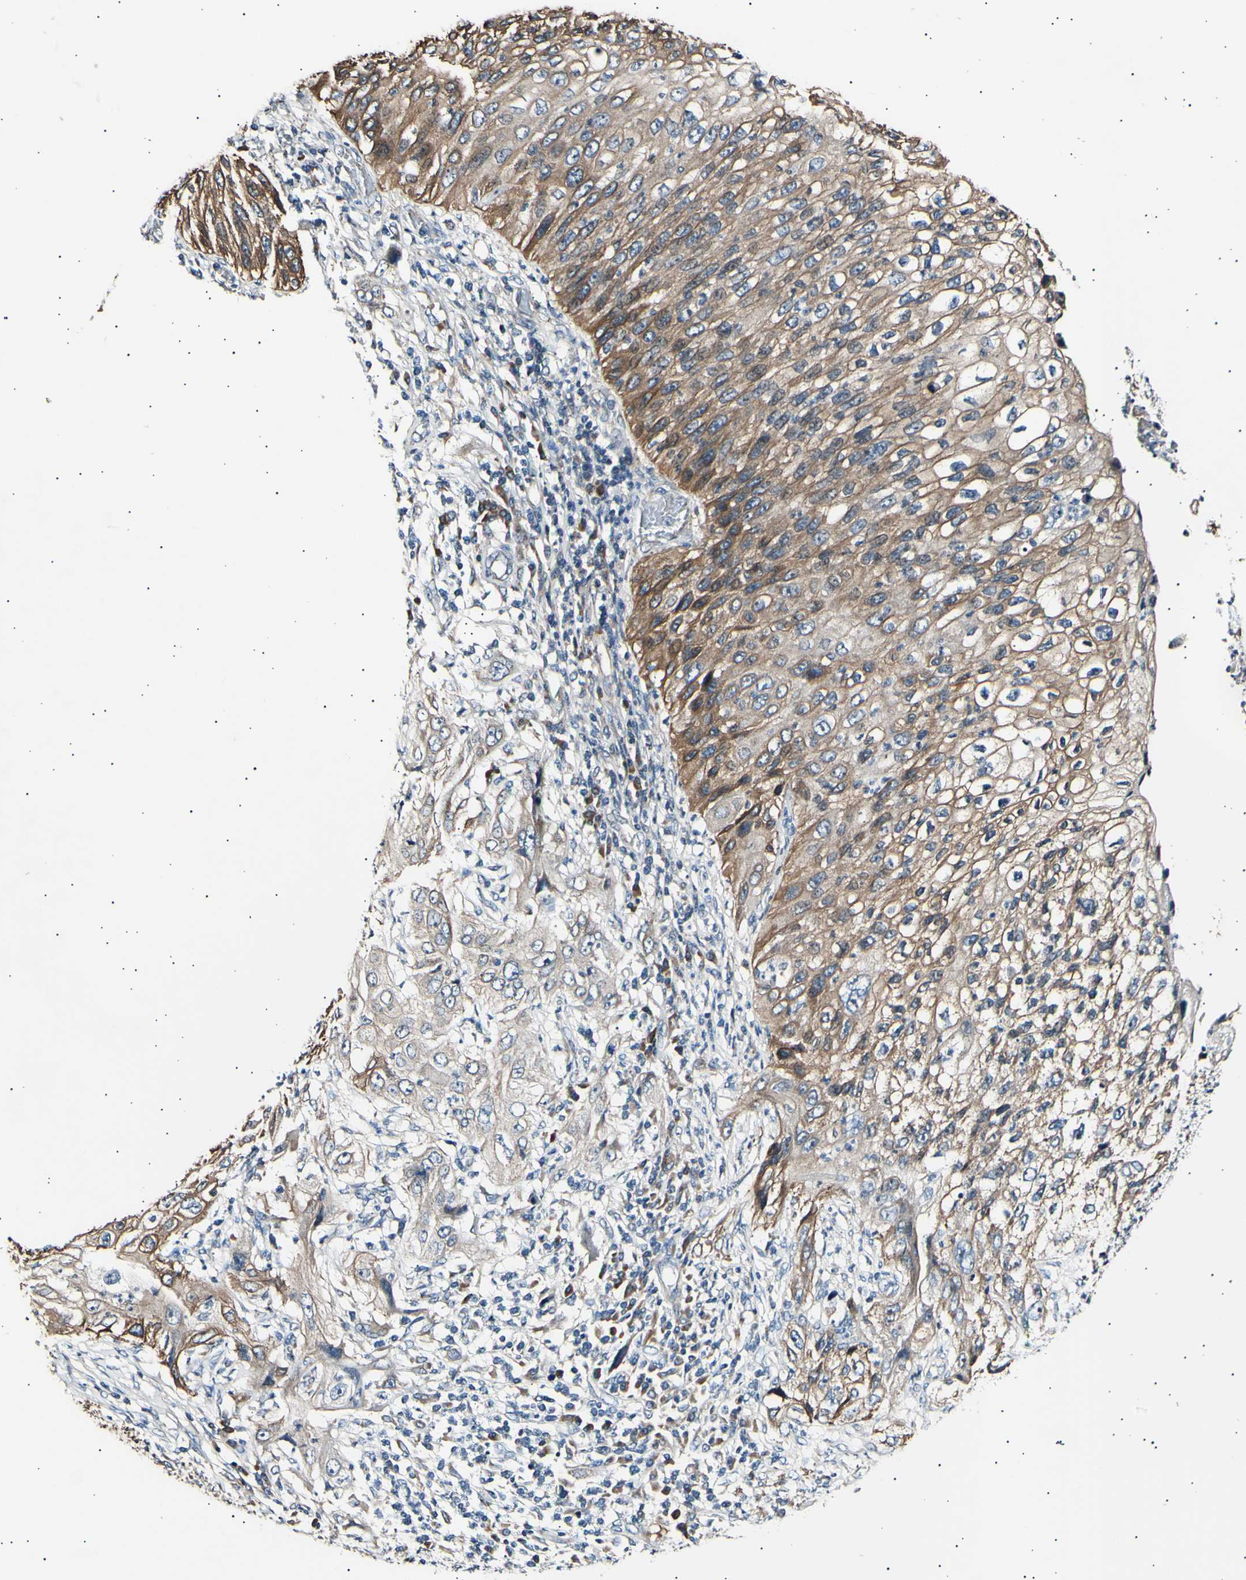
{"staining": {"intensity": "moderate", "quantity": ">75%", "location": "cytoplasmic/membranous"}, "tissue": "lung cancer", "cell_type": "Tumor cells", "image_type": "cancer", "snomed": [{"axis": "morphology", "description": "Inflammation, NOS"}, {"axis": "morphology", "description": "Squamous cell carcinoma, NOS"}, {"axis": "topography", "description": "Lymph node"}, {"axis": "topography", "description": "Soft tissue"}, {"axis": "topography", "description": "Lung"}], "caption": "Tumor cells demonstrate moderate cytoplasmic/membranous positivity in about >75% of cells in lung cancer (squamous cell carcinoma).", "gene": "ITGA6", "patient": {"sex": "male", "age": 66}}